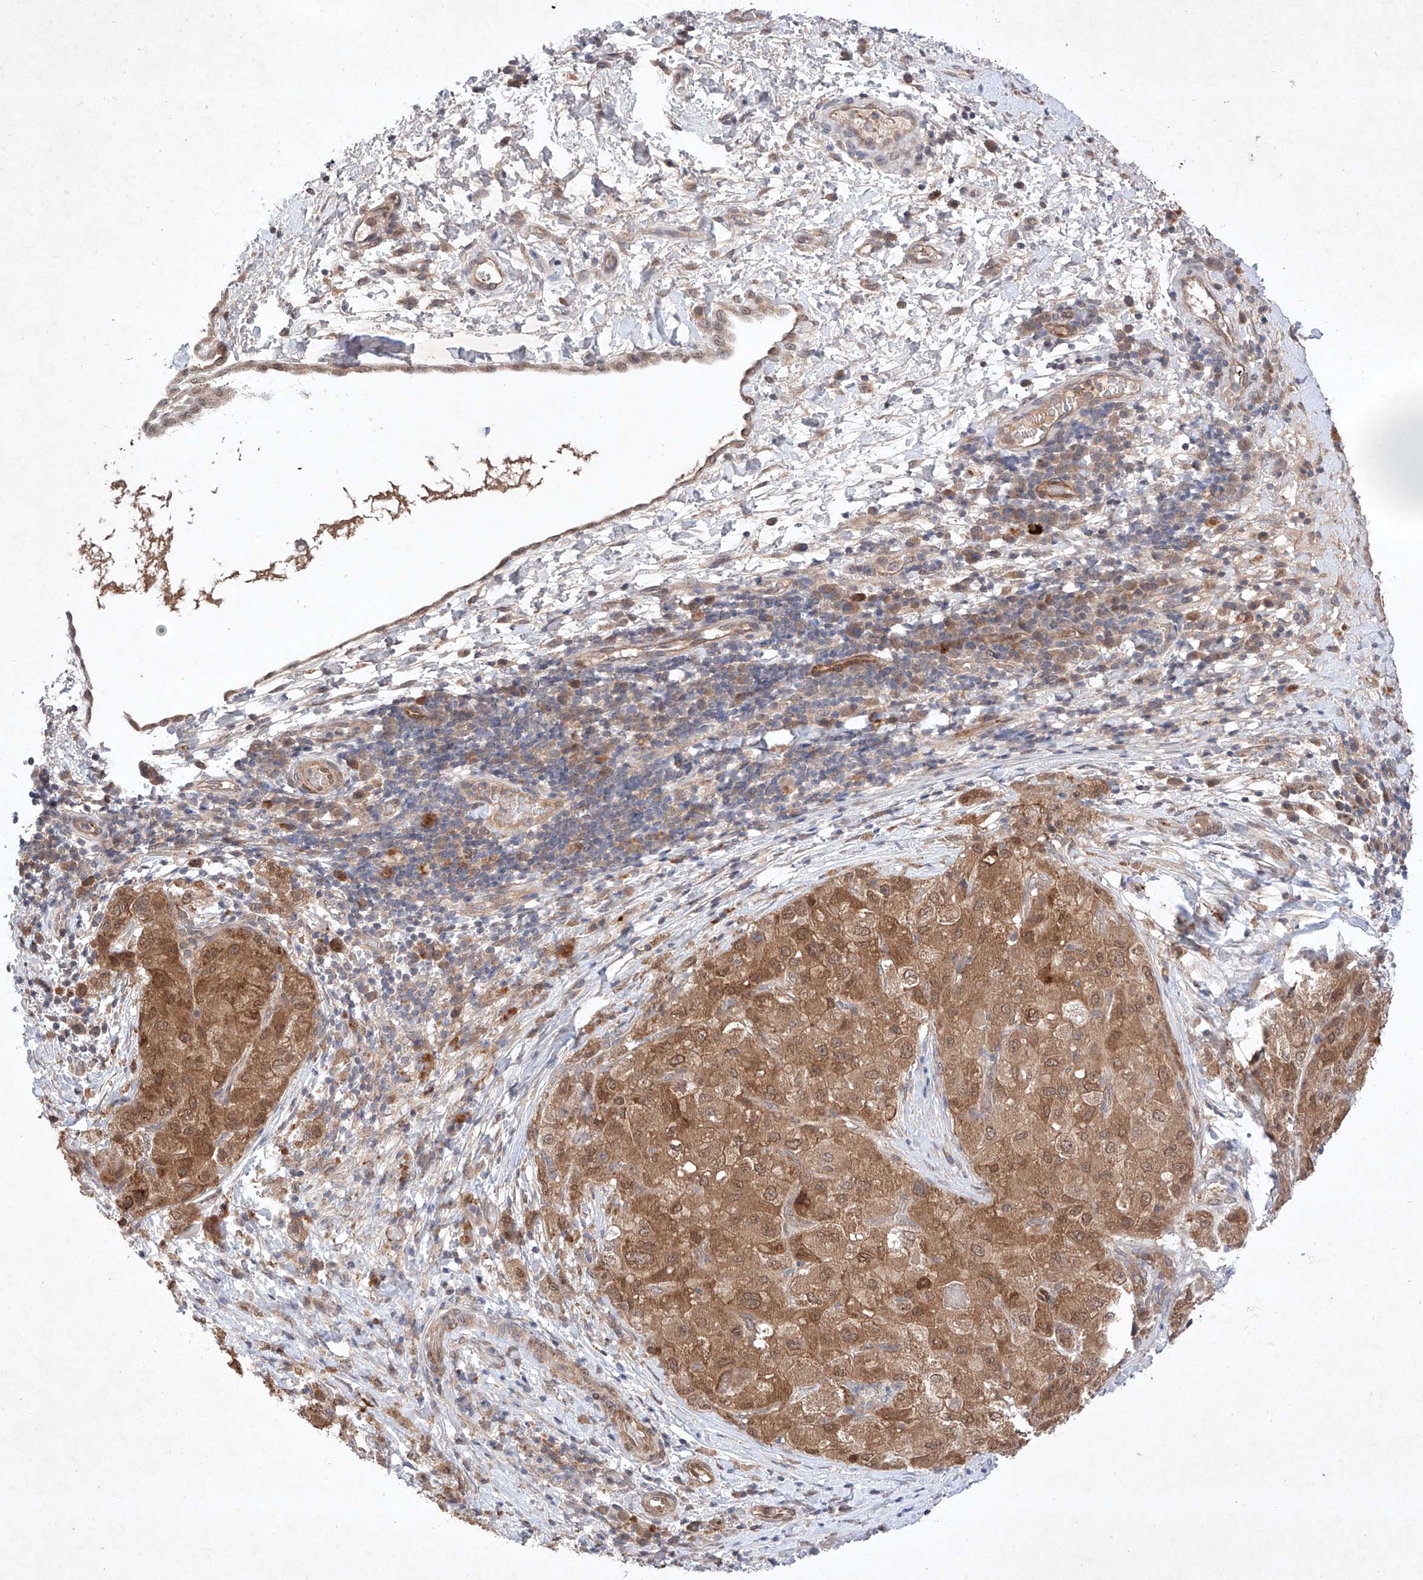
{"staining": {"intensity": "moderate", "quantity": ">75%", "location": "cytoplasmic/membranous,nuclear"}, "tissue": "liver cancer", "cell_type": "Tumor cells", "image_type": "cancer", "snomed": [{"axis": "morphology", "description": "Carcinoma, Hepatocellular, NOS"}, {"axis": "topography", "description": "Liver"}], "caption": "Human hepatocellular carcinoma (liver) stained with a brown dye reveals moderate cytoplasmic/membranous and nuclear positive expression in about >75% of tumor cells.", "gene": "ZNF124", "patient": {"sex": "male", "age": 80}}